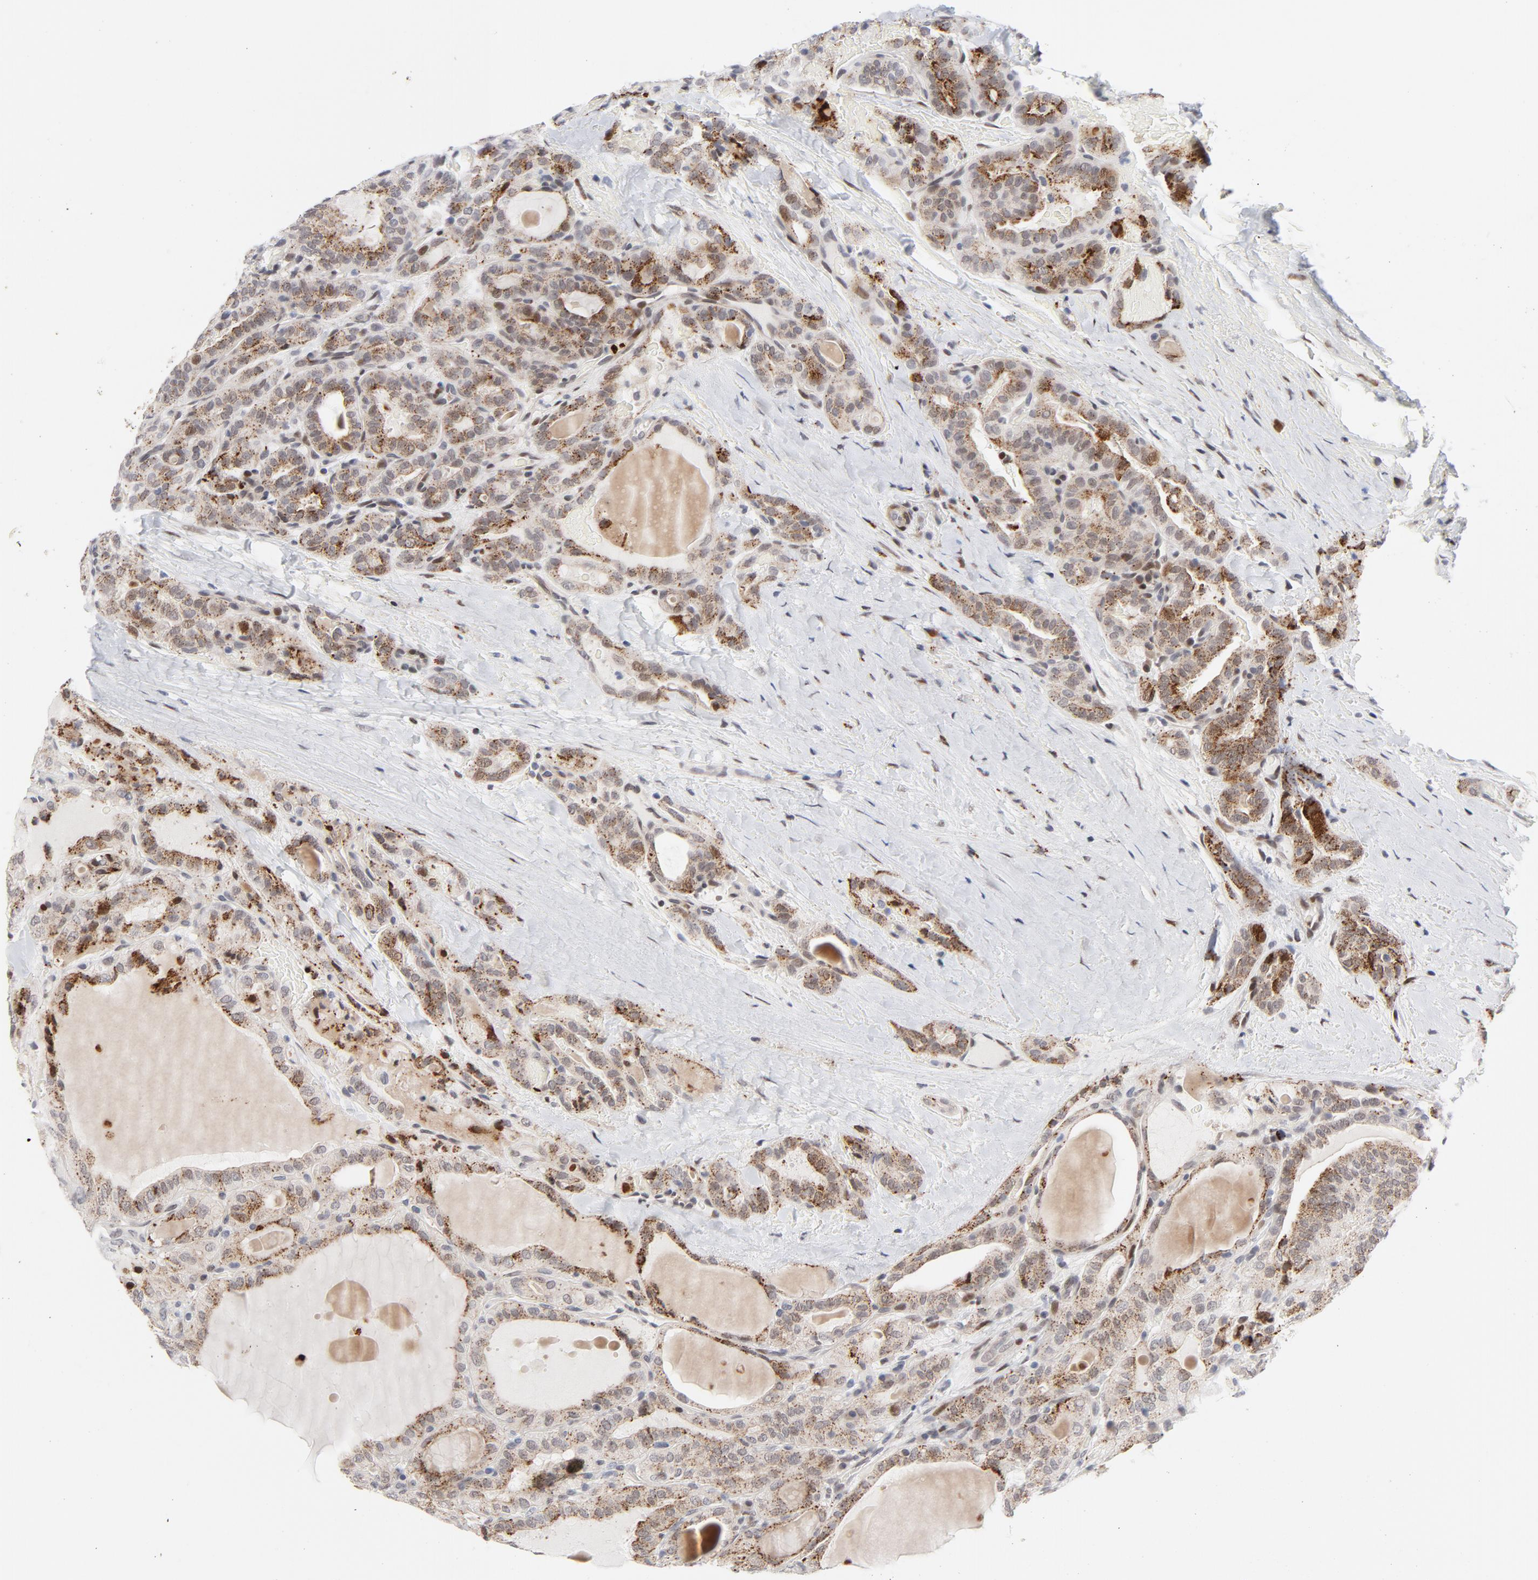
{"staining": {"intensity": "moderate", "quantity": "25%-75%", "location": "cytoplasmic/membranous"}, "tissue": "thyroid cancer", "cell_type": "Tumor cells", "image_type": "cancer", "snomed": [{"axis": "morphology", "description": "Papillary adenocarcinoma, NOS"}, {"axis": "topography", "description": "Thyroid gland"}], "caption": "Thyroid cancer (papillary adenocarcinoma) was stained to show a protein in brown. There is medium levels of moderate cytoplasmic/membranous staining in approximately 25%-75% of tumor cells. Nuclei are stained in blue.", "gene": "NFIC", "patient": {"sex": "male", "age": 77}}